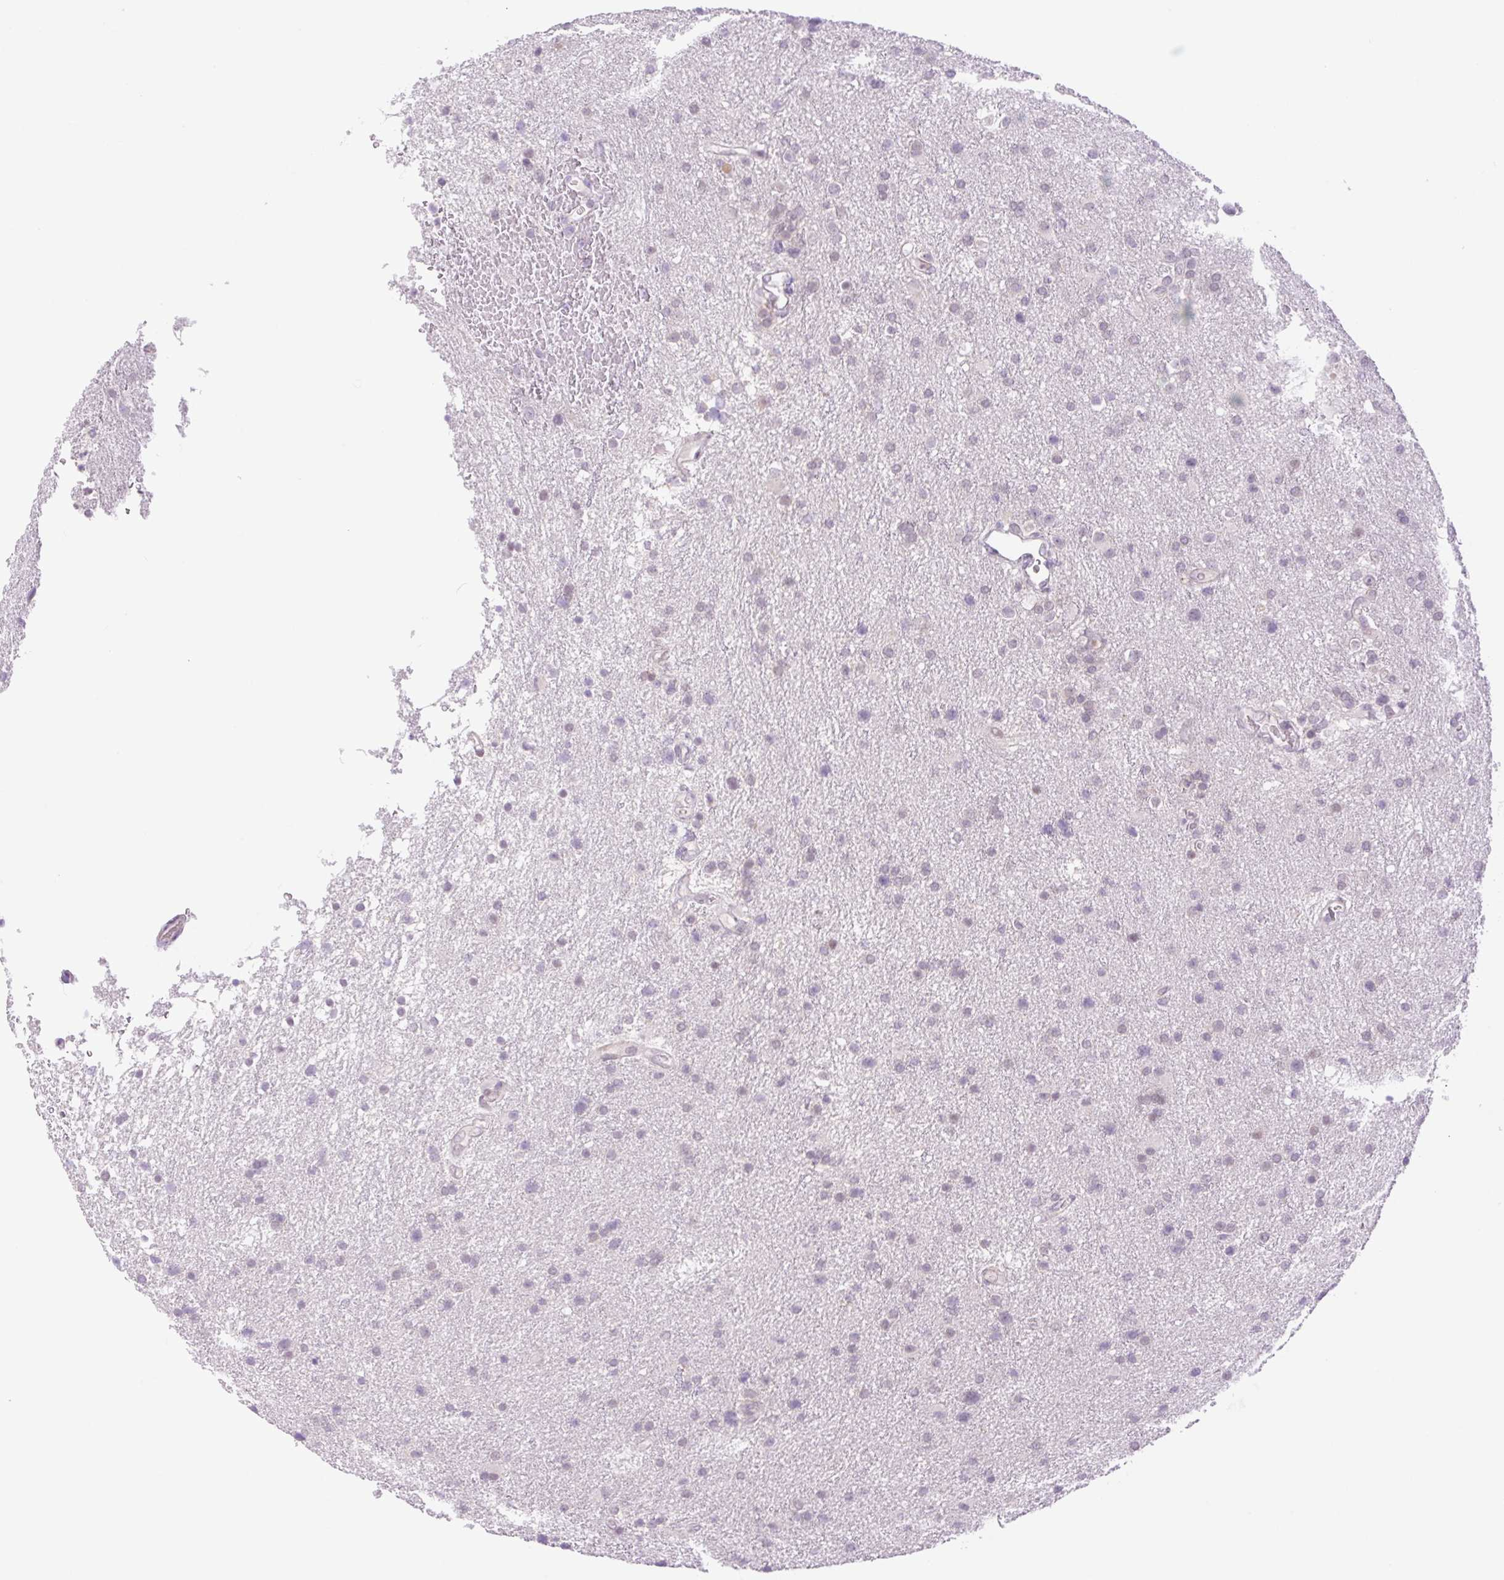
{"staining": {"intensity": "negative", "quantity": "none", "location": "none"}, "tissue": "glioma", "cell_type": "Tumor cells", "image_type": "cancer", "snomed": [{"axis": "morphology", "description": "Glioma, malignant, Low grade"}, {"axis": "topography", "description": "Brain"}], "caption": "Image shows no protein positivity in tumor cells of malignant glioma (low-grade) tissue.", "gene": "SPRYD4", "patient": {"sex": "female", "age": 32}}